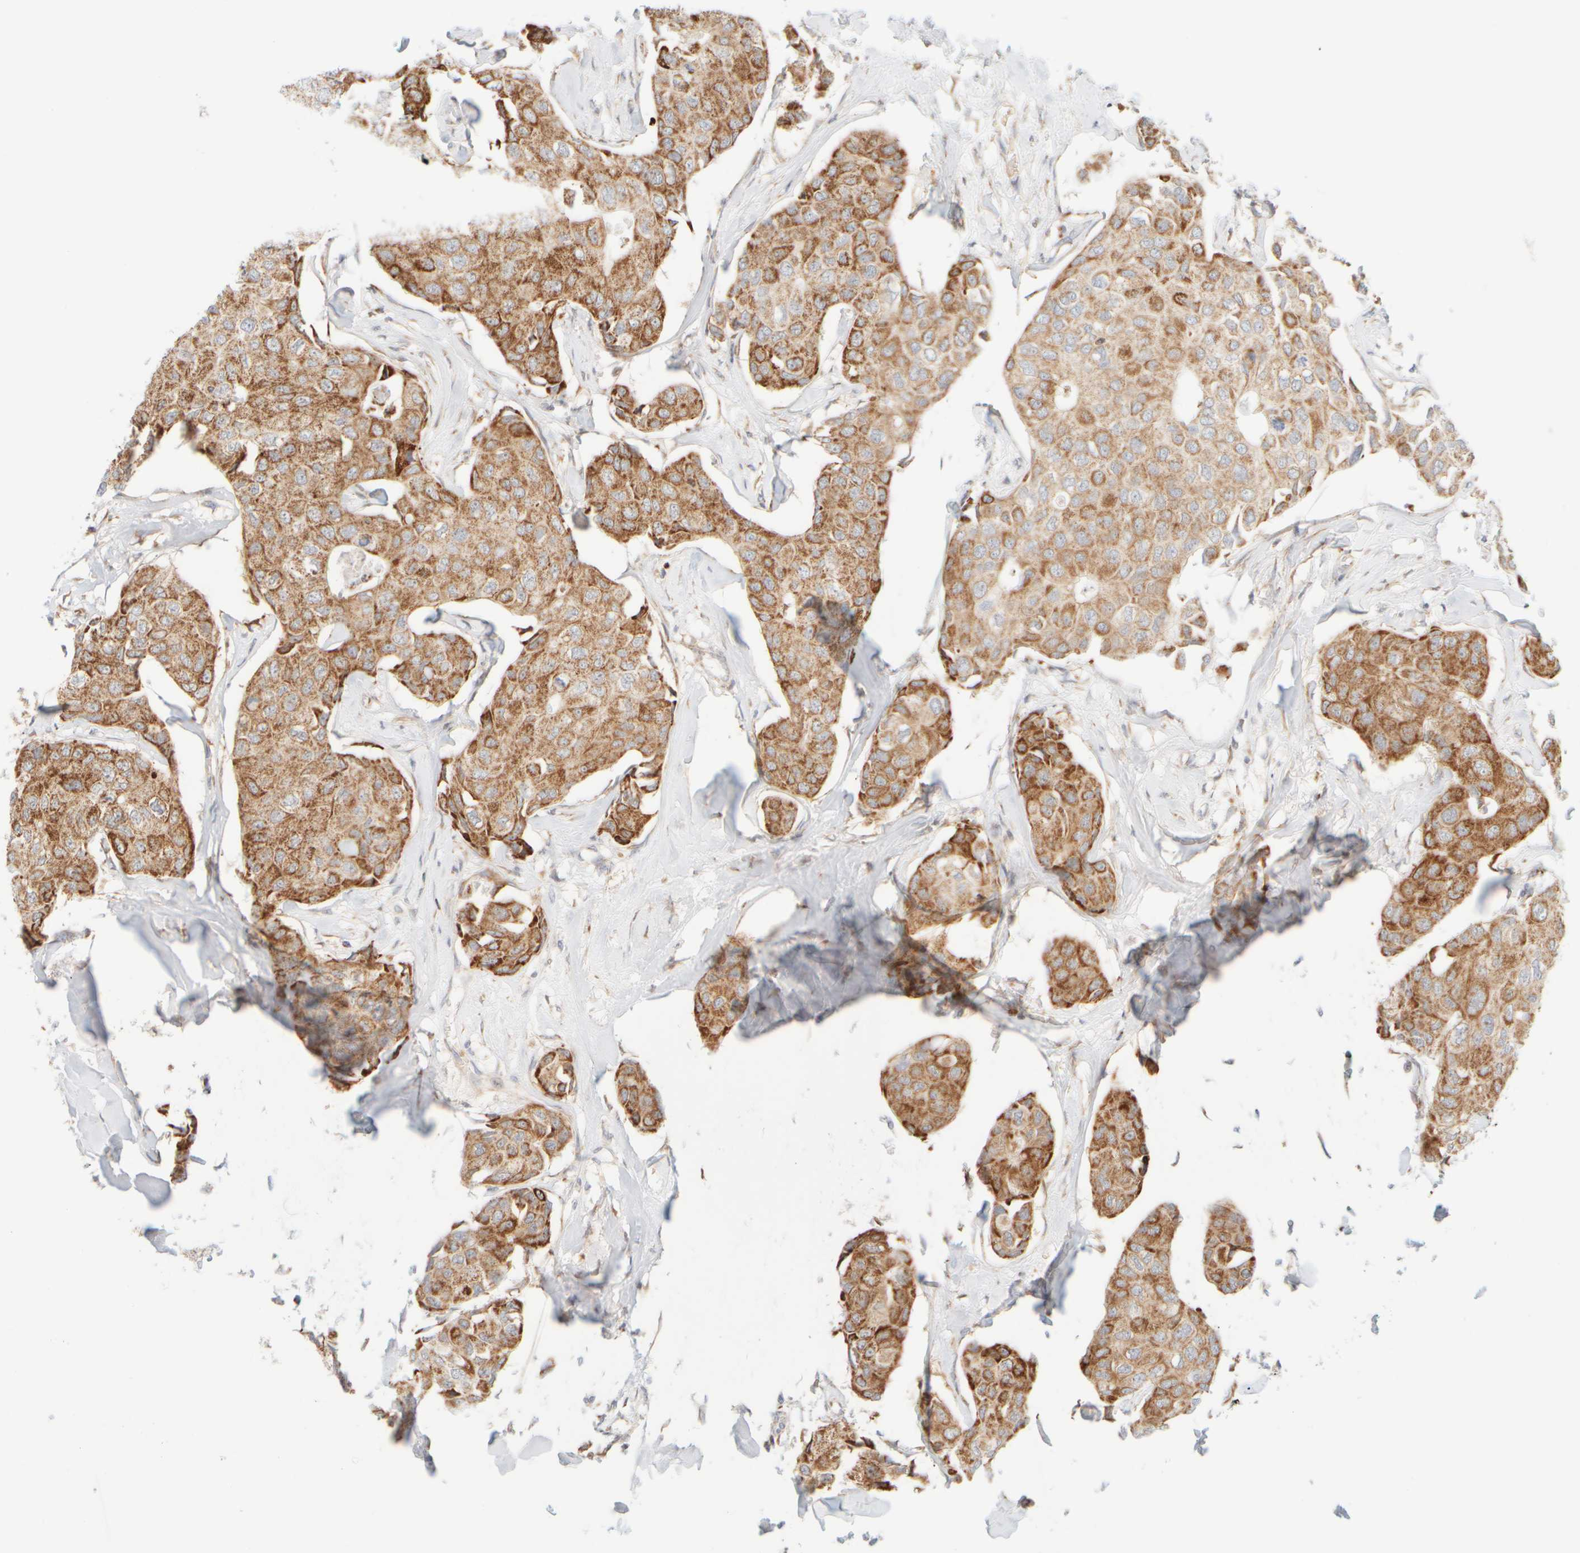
{"staining": {"intensity": "moderate", "quantity": ">75%", "location": "cytoplasmic/membranous"}, "tissue": "breast cancer", "cell_type": "Tumor cells", "image_type": "cancer", "snomed": [{"axis": "morphology", "description": "Duct carcinoma"}, {"axis": "topography", "description": "Breast"}], "caption": "This micrograph shows IHC staining of human breast cancer, with medium moderate cytoplasmic/membranous positivity in approximately >75% of tumor cells.", "gene": "PPM1K", "patient": {"sex": "female", "age": 80}}